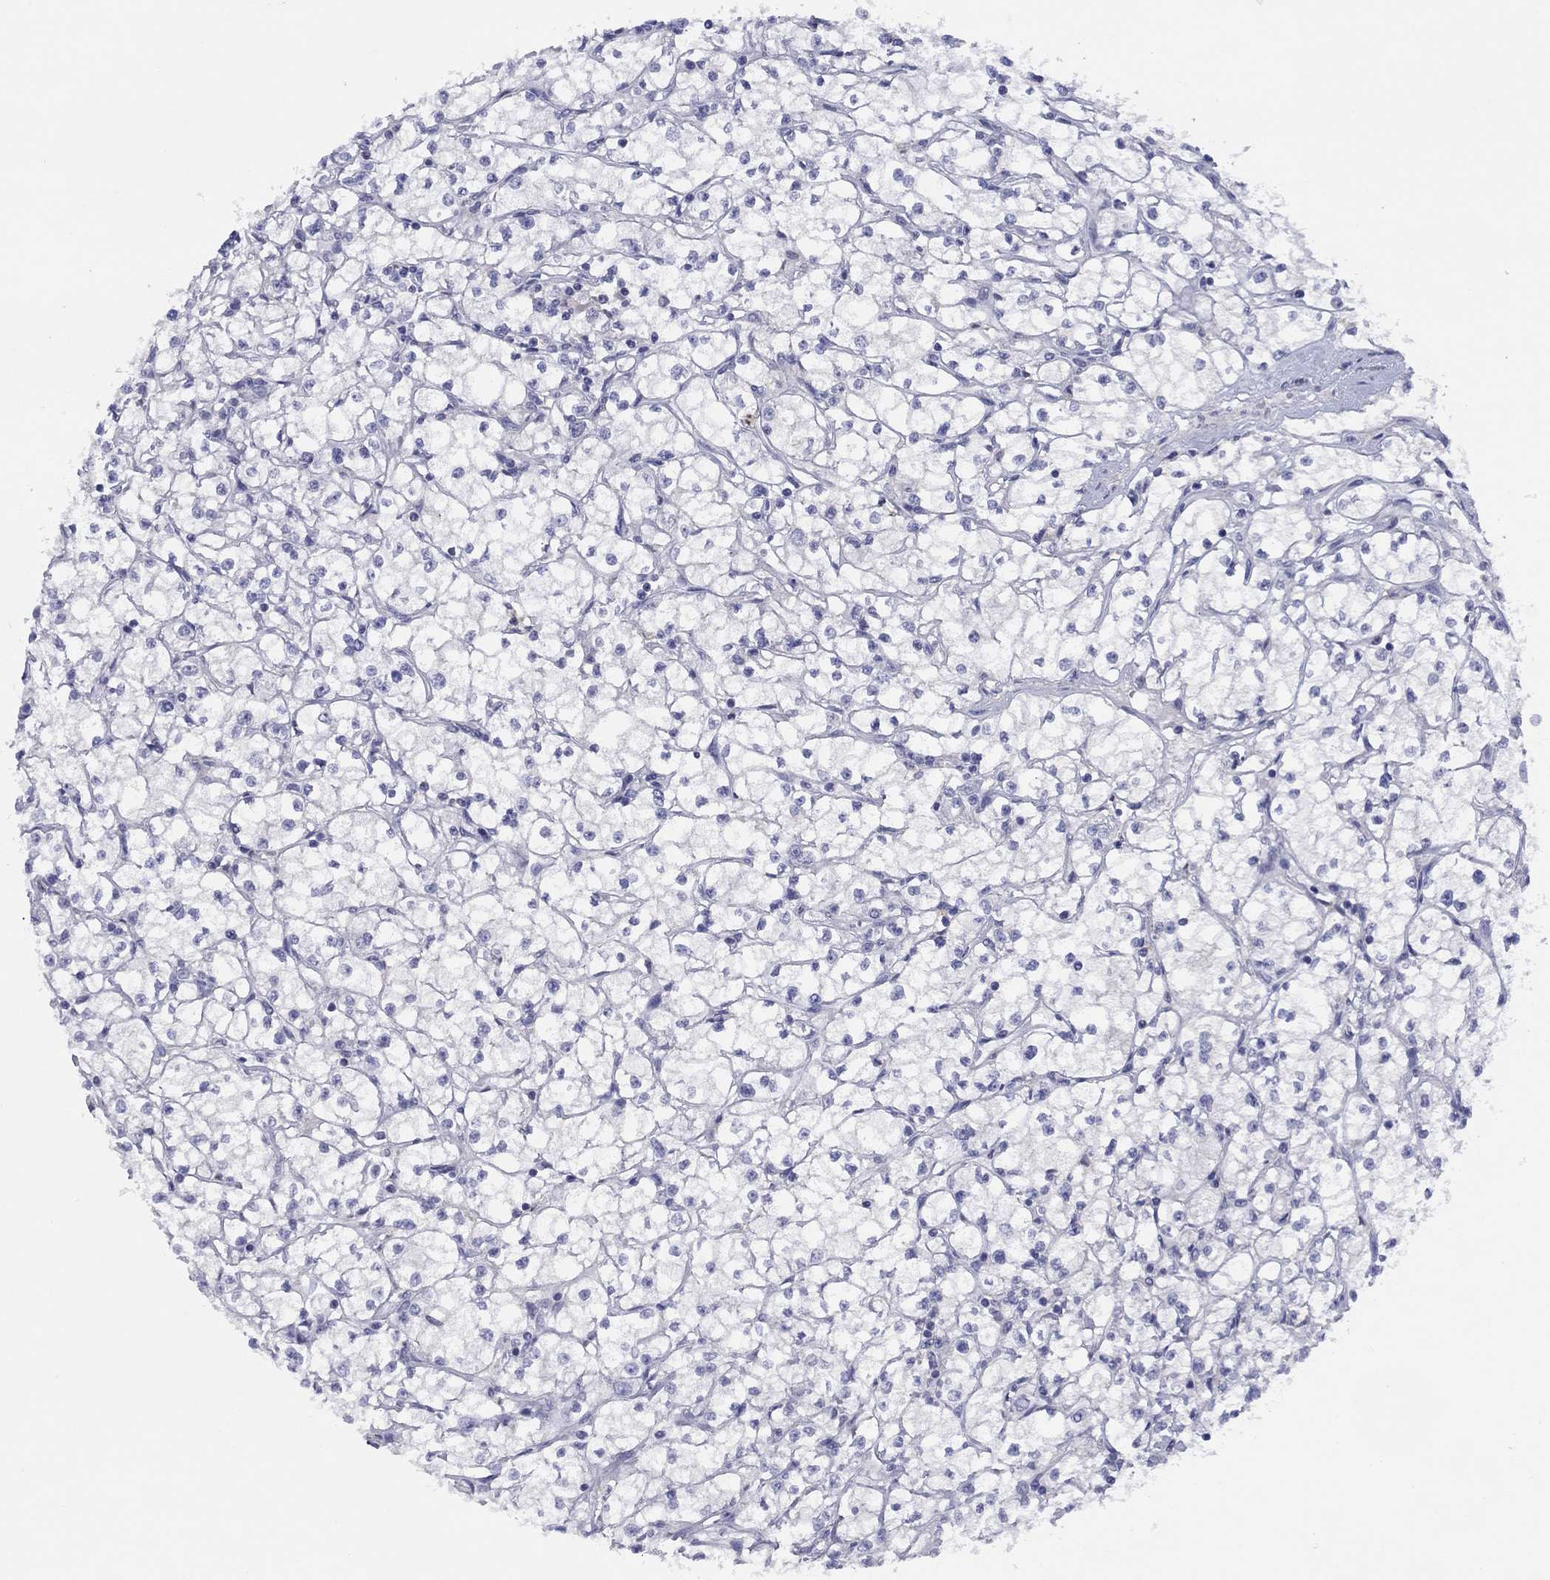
{"staining": {"intensity": "negative", "quantity": "none", "location": "none"}, "tissue": "renal cancer", "cell_type": "Tumor cells", "image_type": "cancer", "snomed": [{"axis": "morphology", "description": "Adenocarcinoma, NOS"}, {"axis": "topography", "description": "Kidney"}], "caption": "A high-resolution histopathology image shows immunohistochemistry (IHC) staining of adenocarcinoma (renal), which reveals no significant staining in tumor cells. (DAB immunohistochemistry (IHC) visualized using brightfield microscopy, high magnification).", "gene": "CYP2B6", "patient": {"sex": "male", "age": 67}}